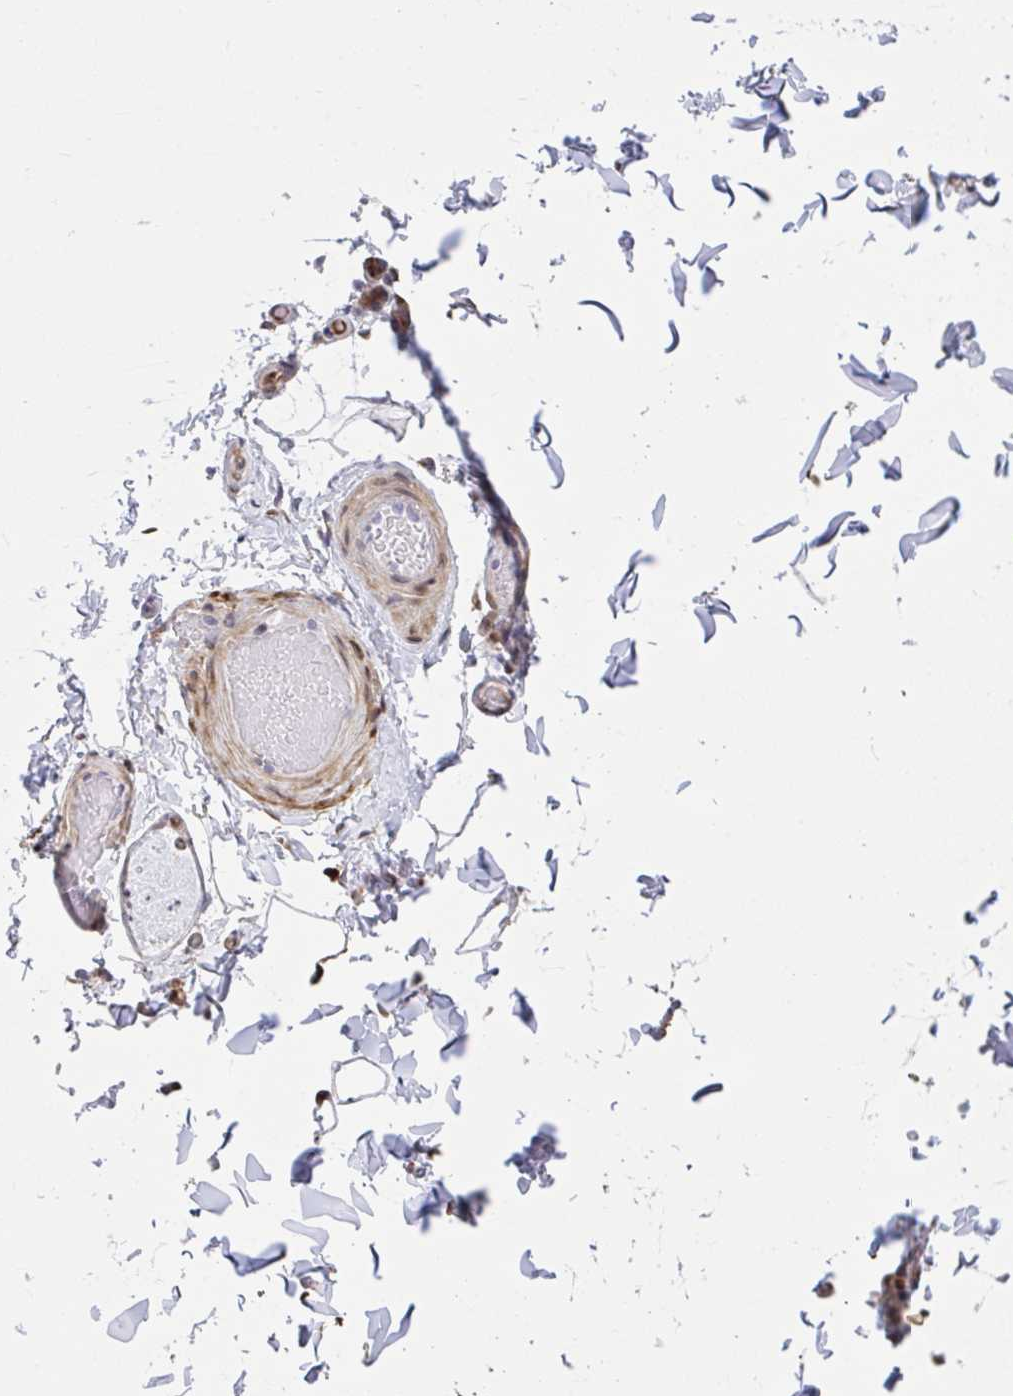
{"staining": {"intensity": "negative", "quantity": "none", "location": "none"}, "tissue": "adipose tissue", "cell_type": "Adipocytes", "image_type": "normal", "snomed": [{"axis": "morphology", "description": "Normal tissue, NOS"}, {"axis": "topography", "description": "Soft tissue"}, {"axis": "topography", "description": "Adipose tissue"}, {"axis": "topography", "description": "Vascular tissue"}, {"axis": "topography", "description": "Peripheral nerve tissue"}], "caption": "Immunohistochemistry histopathology image of normal adipose tissue: human adipose tissue stained with DAB (3,3'-diaminobenzidine) reveals no significant protein staining in adipocytes.", "gene": "EML1", "patient": {"sex": "male", "age": 29}}